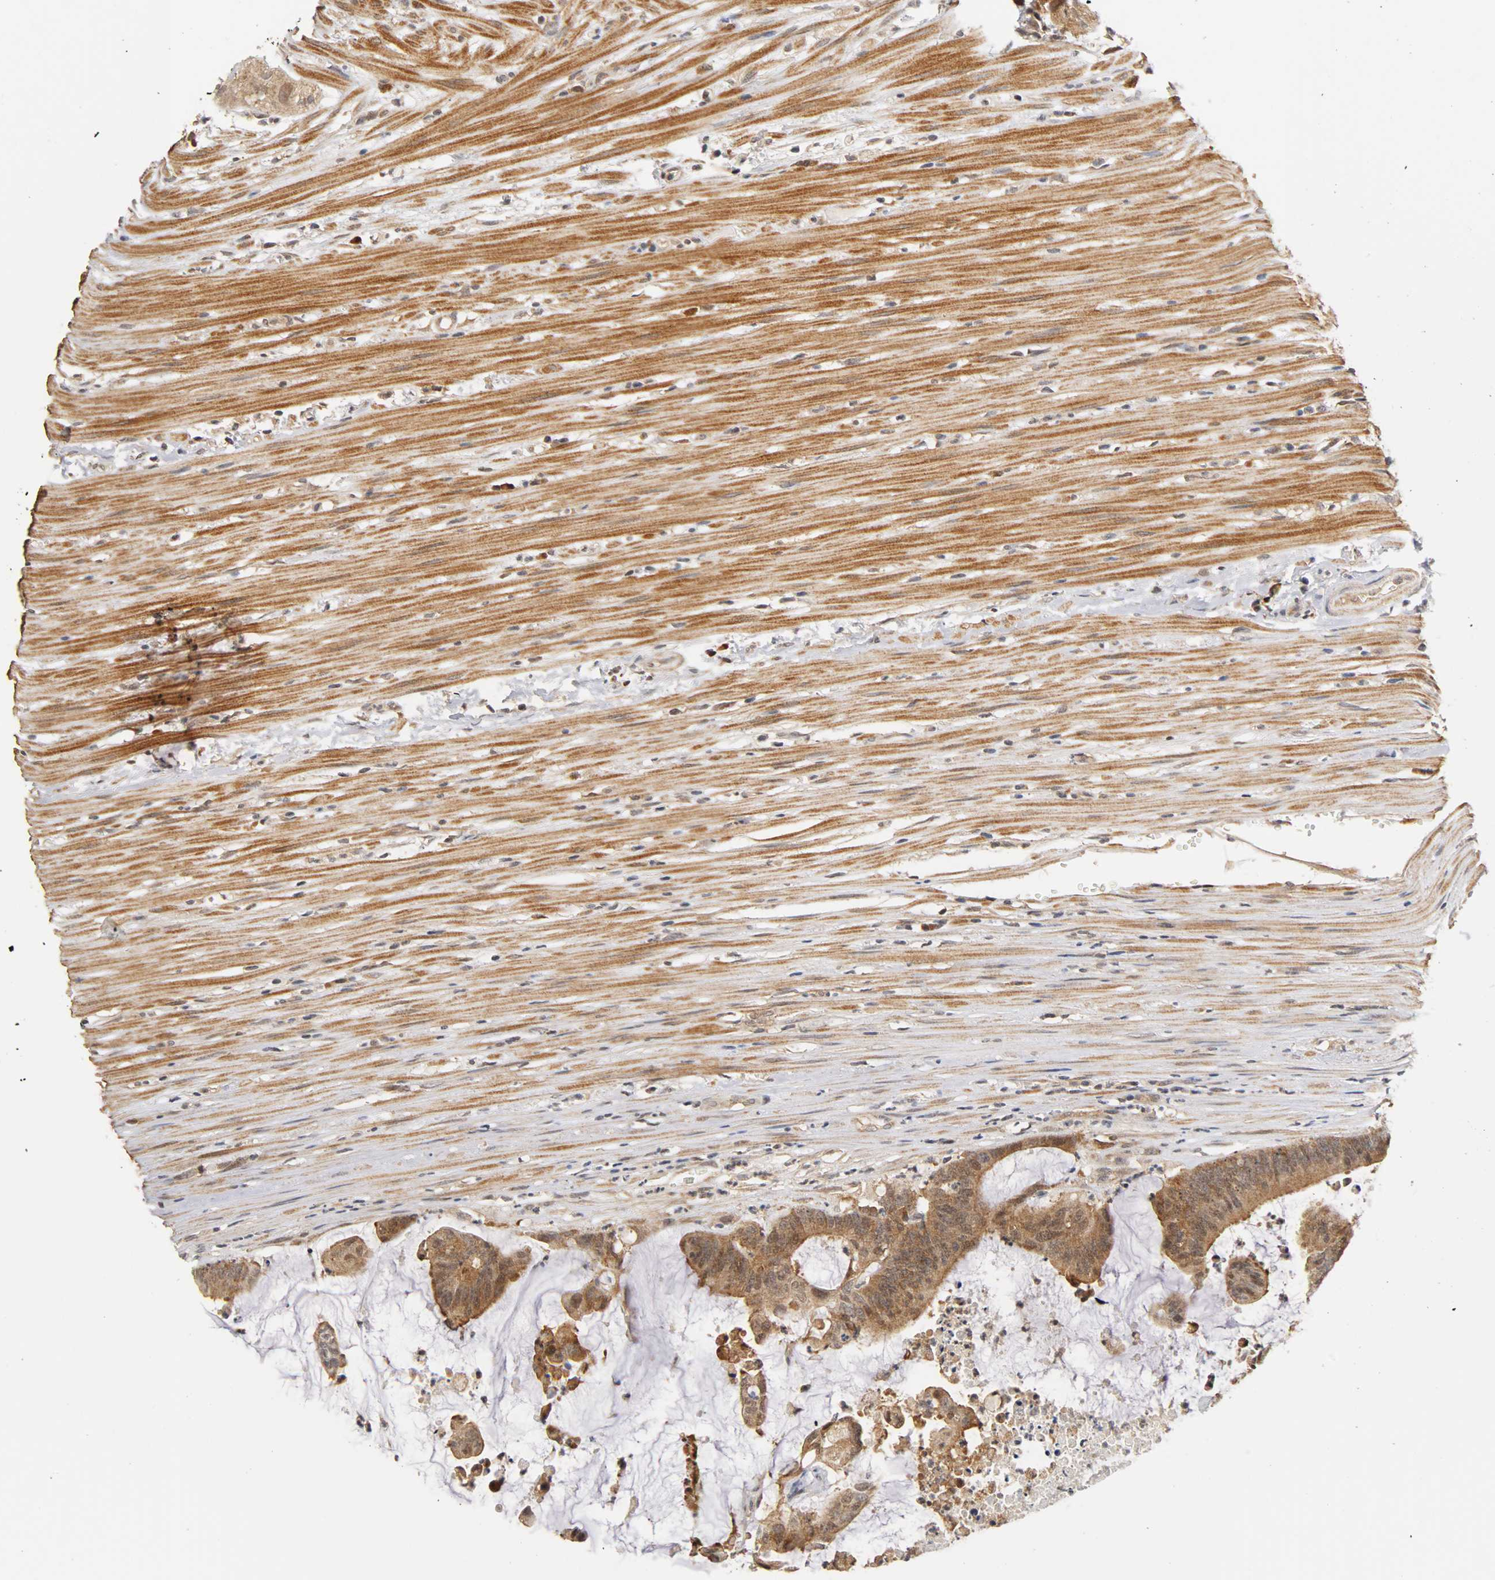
{"staining": {"intensity": "strong", "quantity": ">75%", "location": "cytoplasmic/membranous,nuclear"}, "tissue": "colorectal cancer", "cell_type": "Tumor cells", "image_type": "cancer", "snomed": [{"axis": "morphology", "description": "Adenocarcinoma, NOS"}, {"axis": "topography", "description": "Rectum"}], "caption": "IHC photomicrograph of human adenocarcinoma (colorectal) stained for a protein (brown), which demonstrates high levels of strong cytoplasmic/membranous and nuclear expression in approximately >75% of tumor cells.", "gene": "UBE2M", "patient": {"sex": "female", "age": 66}}